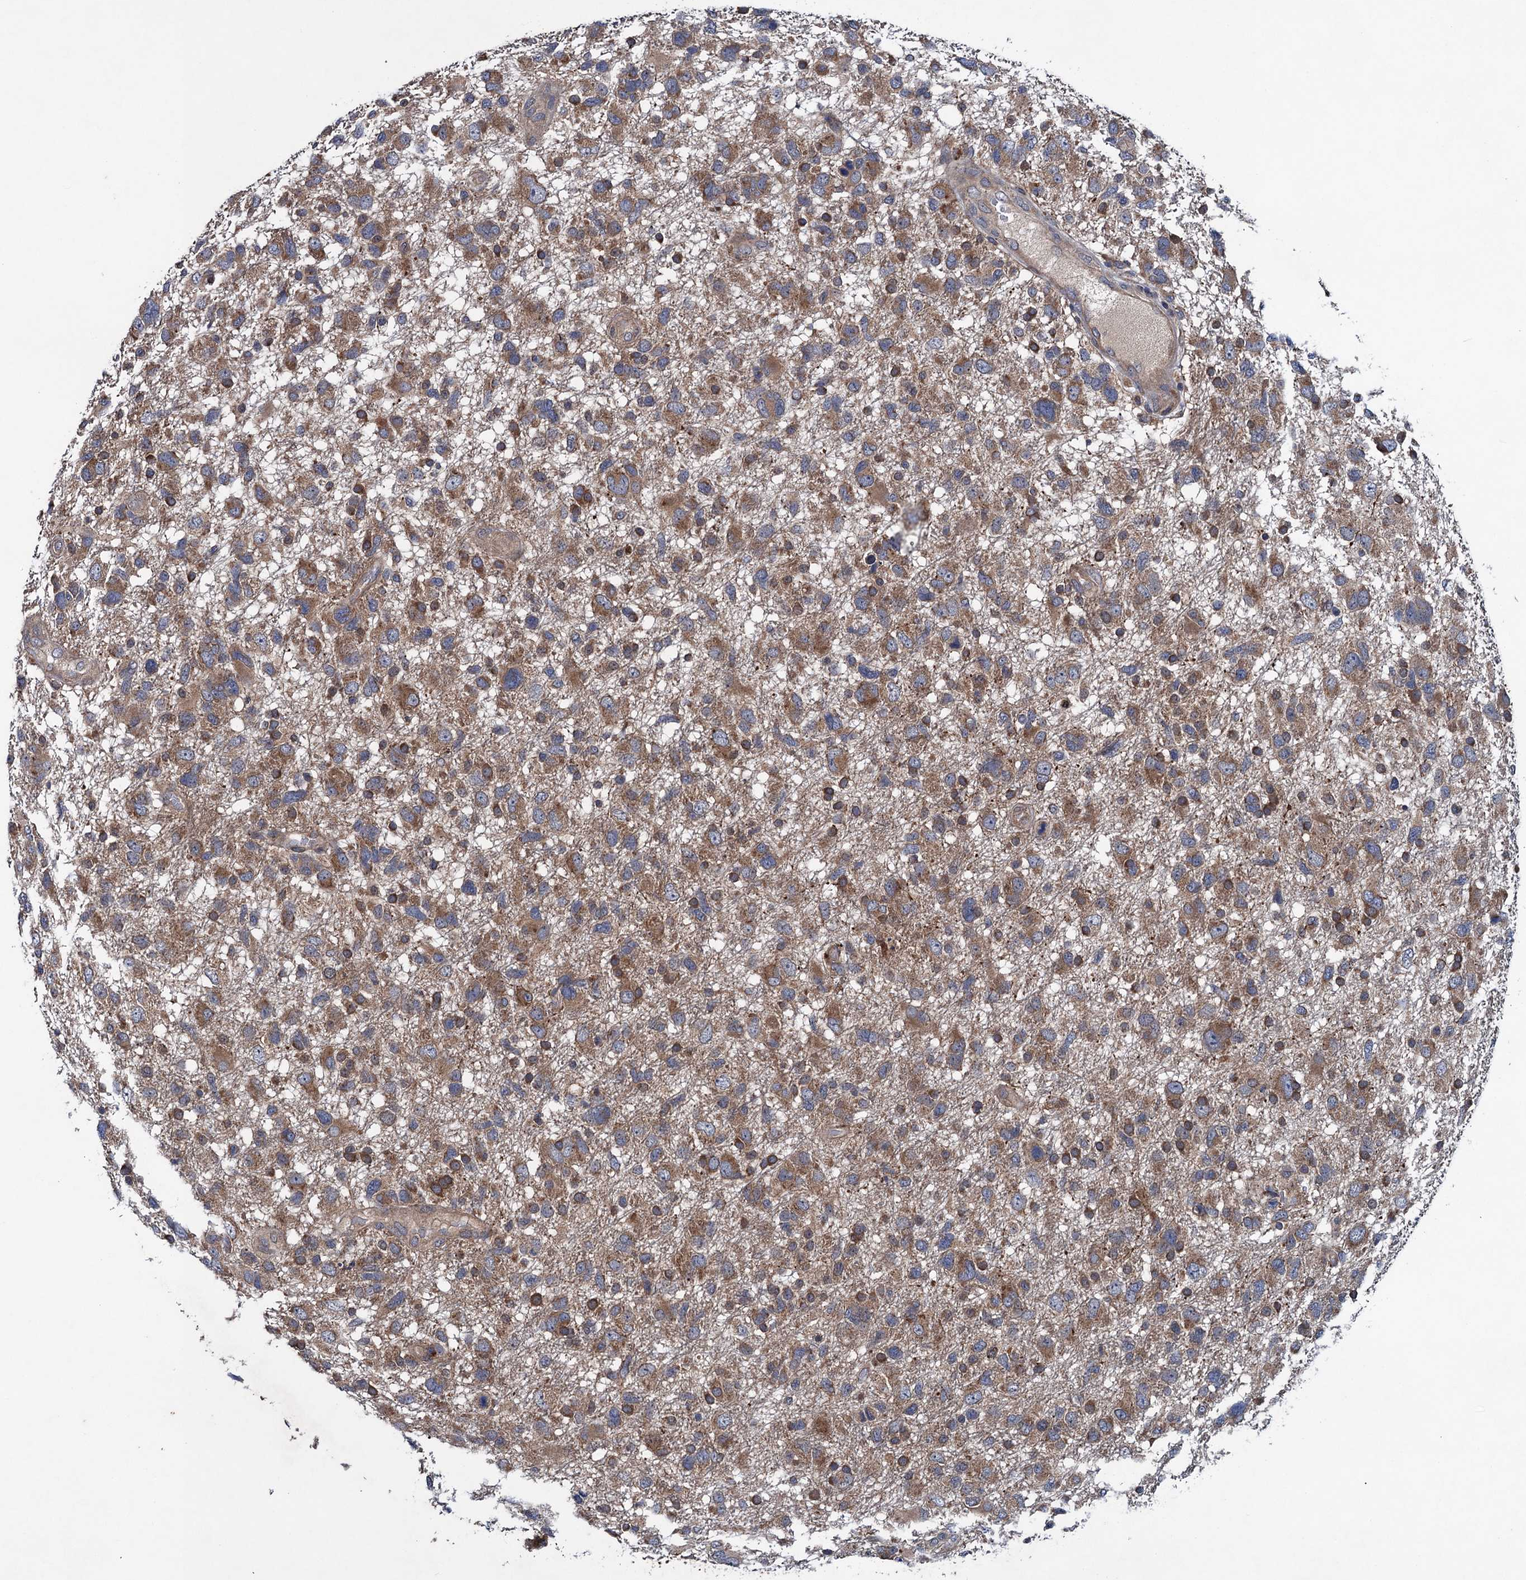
{"staining": {"intensity": "moderate", "quantity": ">75%", "location": "cytoplasmic/membranous"}, "tissue": "glioma", "cell_type": "Tumor cells", "image_type": "cancer", "snomed": [{"axis": "morphology", "description": "Glioma, malignant, High grade"}, {"axis": "topography", "description": "Brain"}], "caption": "Malignant glioma (high-grade) was stained to show a protein in brown. There is medium levels of moderate cytoplasmic/membranous staining in about >75% of tumor cells.", "gene": "BLTP3B", "patient": {"sex": "male", "age": 61}}